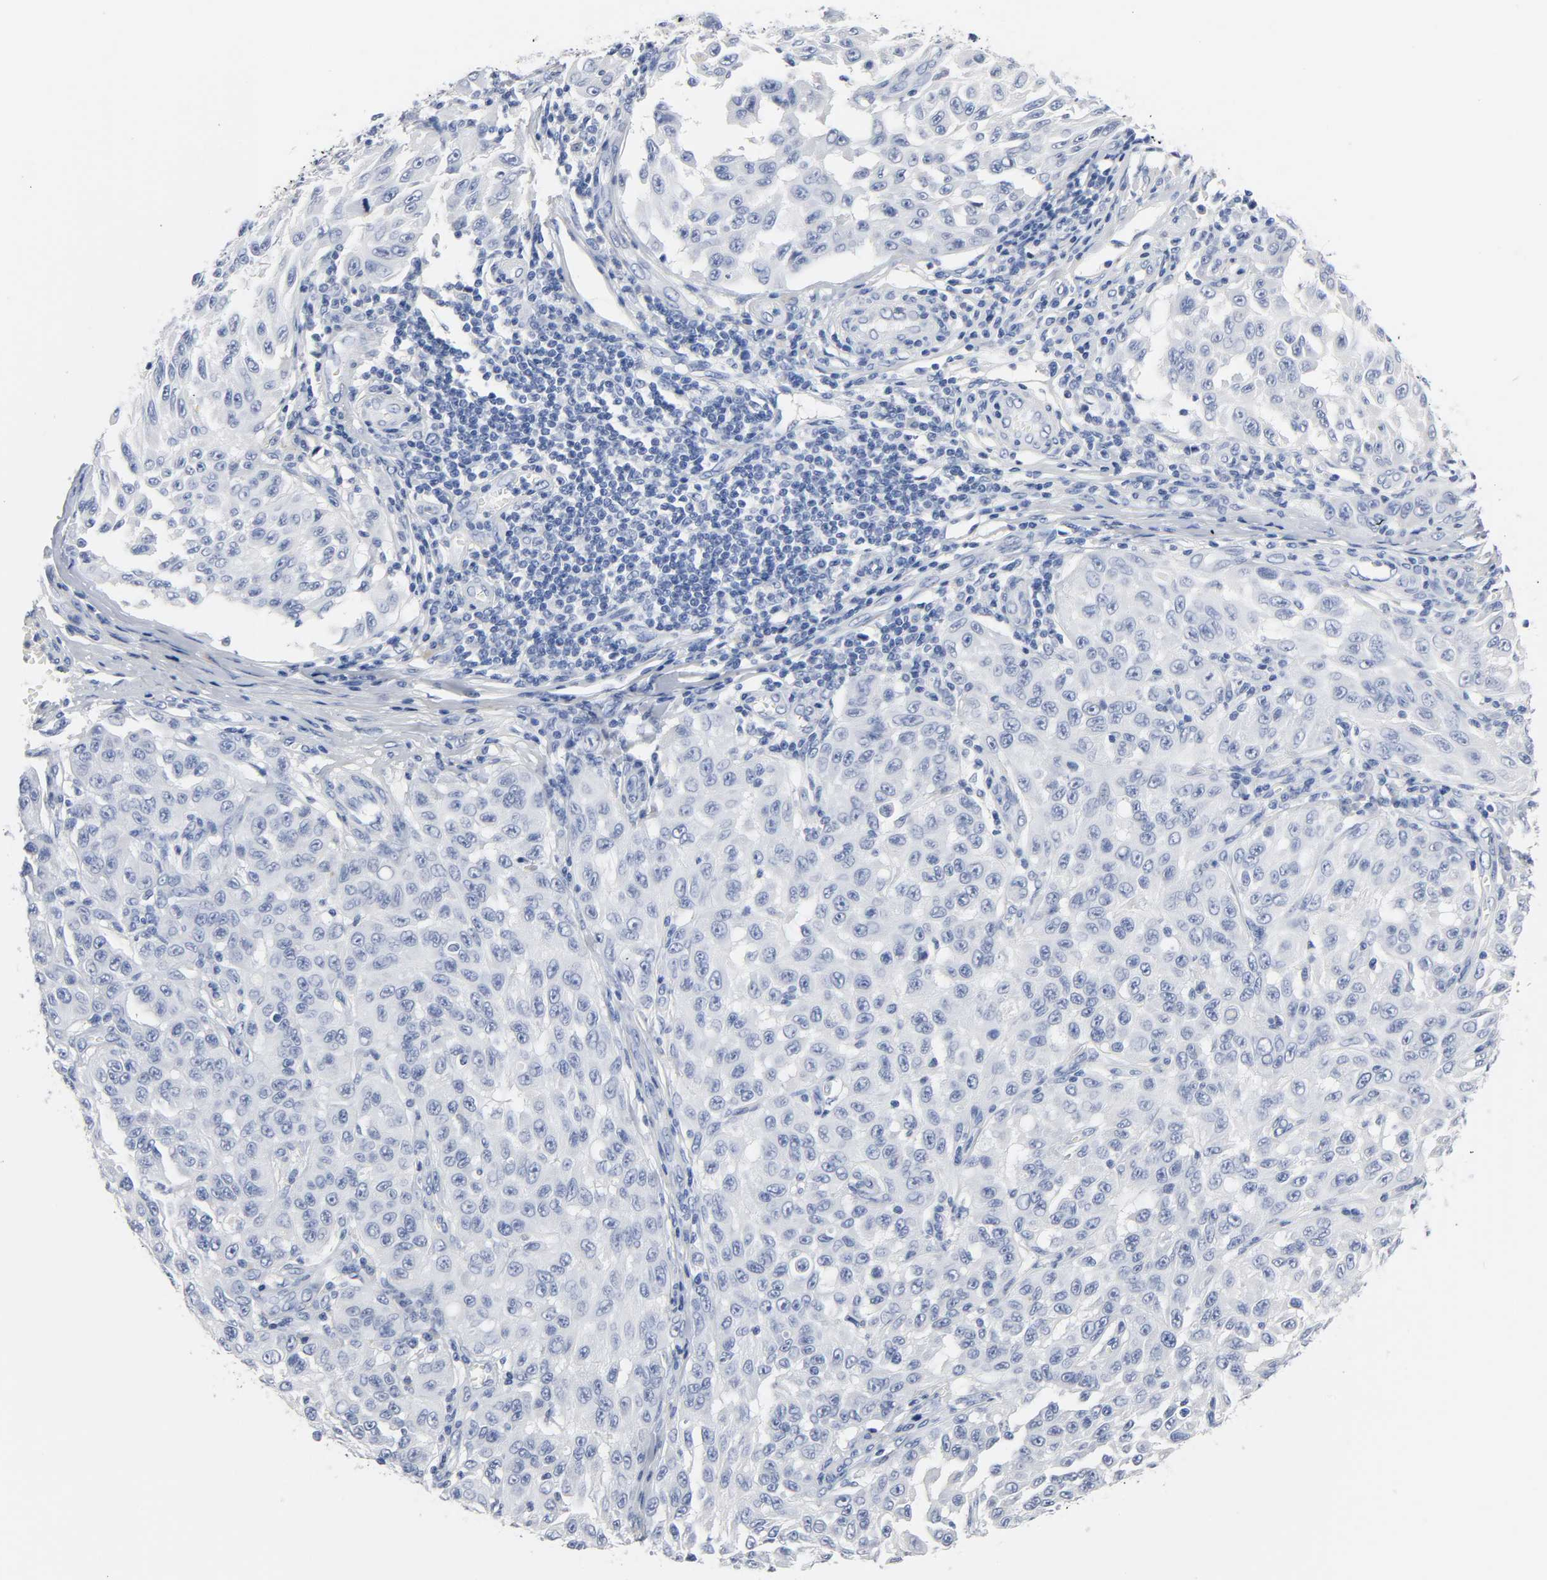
{"staining": {"intensity": "negative", "quantity": "none", "location": "none"}, "tissue": "melanoma", "cell_type": "Tumor cells", "image_type": "cancer", "snomed": [{"axis": "morphology", "description": "Malignant melanoma, NOS"}, {"axis": "topography", "description": "Skin"}], "caption": "Micrograph shows no protein expression in tumor cells of melanoma tissue.", "gene": "ACP3", "patient": {"sex": "male", "age": 30}}